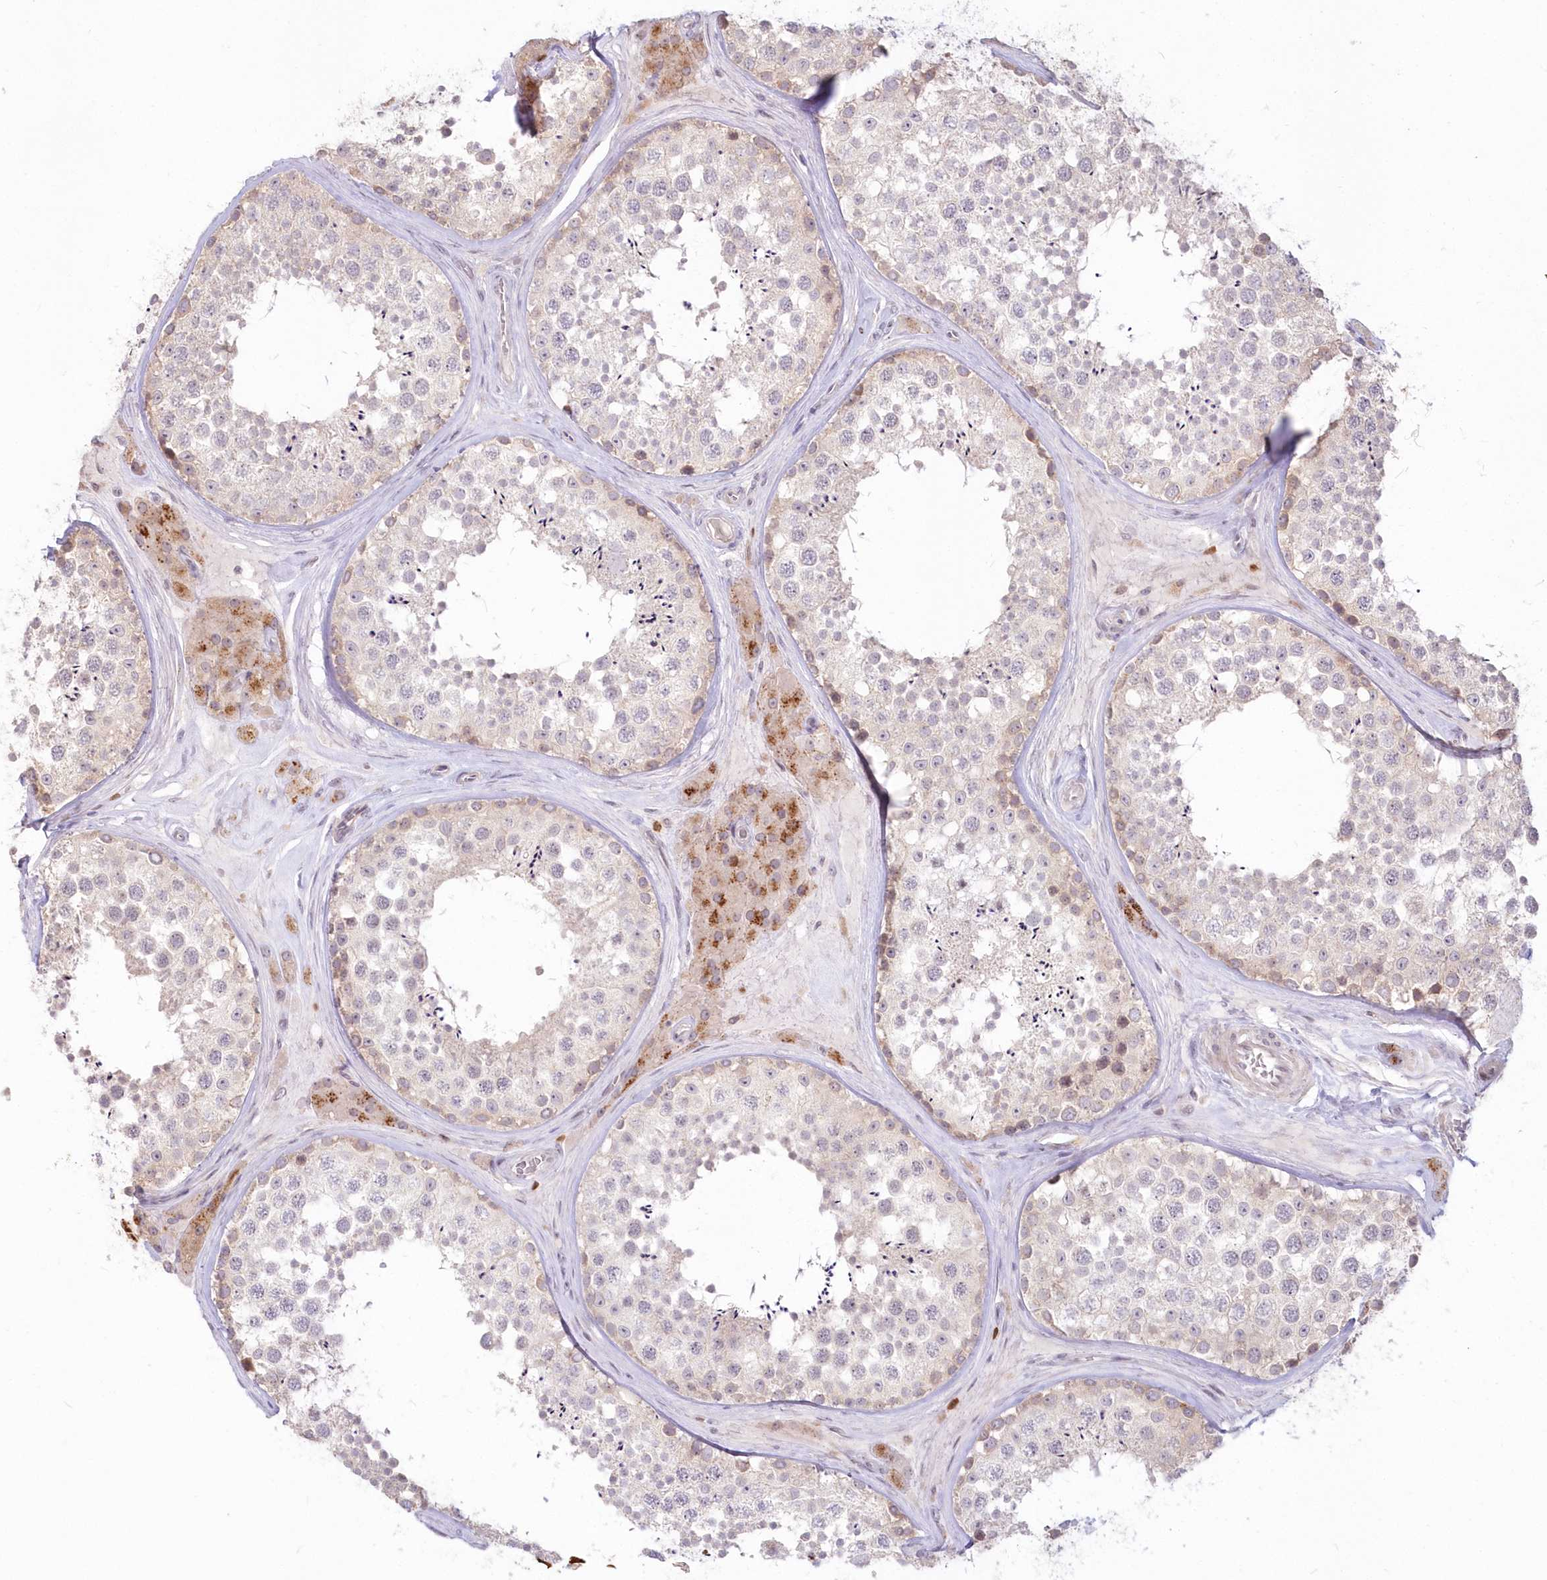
{"staining": {"intensity": "weak", "quantity": "<25%", "location": "cytoplasmic/membranous"}, "tissue": "testis", "cell_type": "Cells in seminiferous ducts", "image_type": "normal", "snomed": [{"axis": "morphology", "description": "Normal tissue, NOS"}, {"axis": "topography", "description": "Testis"}], "caption": "This image is of normal testis stained with immunohistochemistry (IHC) to label a protein in brown with the nuclei are counter-stained blue. There is no staining in cells in seminiferous ducts.", "gene": "MTMR3", "patient": {"sex": "male", "age": 46}}